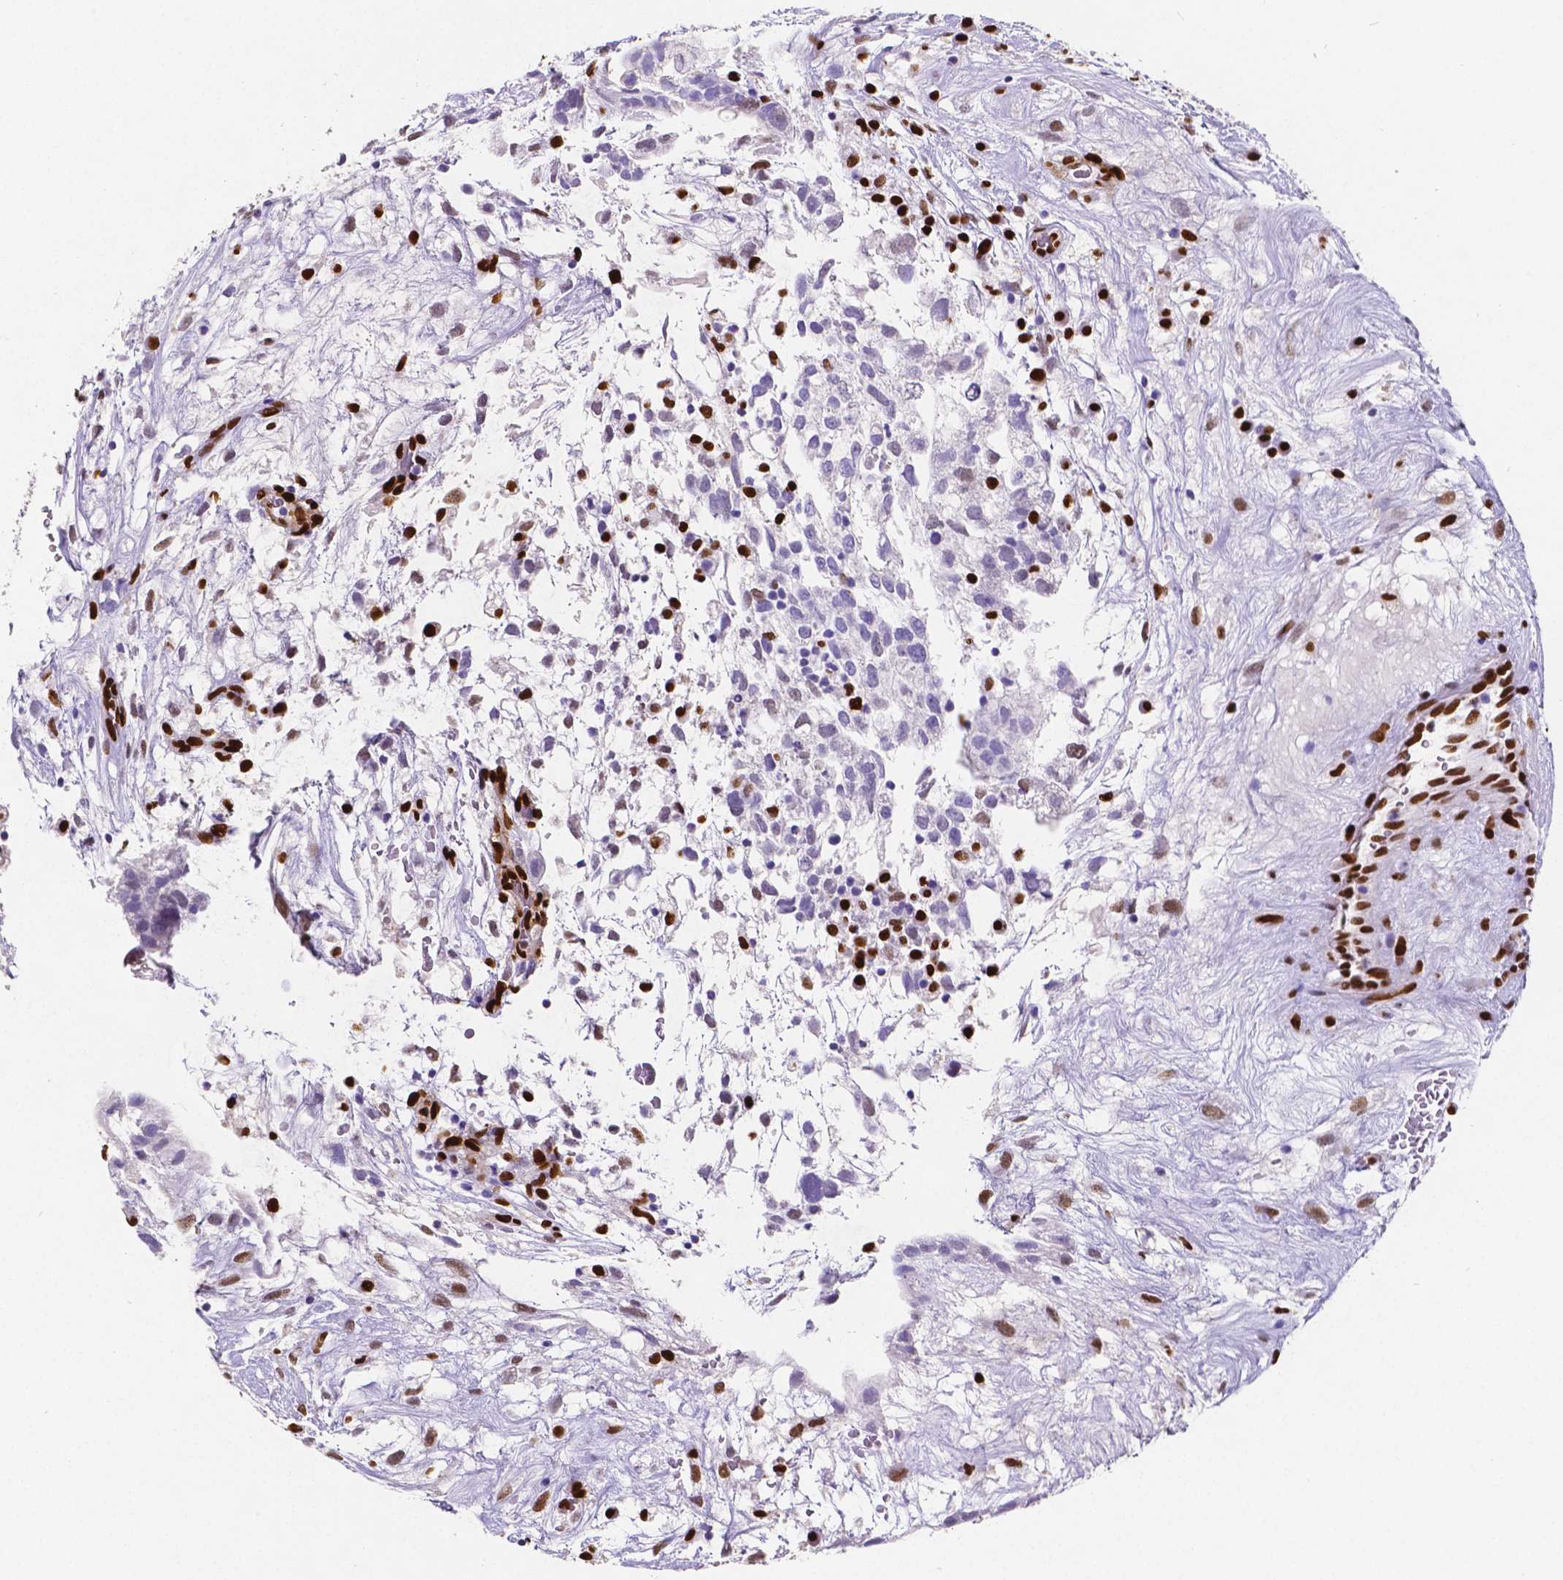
{"staining": {"intensity": "negative", "quantity": "none", "location": "none"}, "tissue": "testis cancer", "cell_type": "Tumor cells", "image_type": "cancer", "snomed": [{"axis": "morphology", "description": "Normal tissue, NOS"}, {"axis": "morphology", "description": "Carcinoma, Embryonal, NOS"}, {"axis": "topography", "description": "Testis"}], "caption": "DAB (3,3'-diaminobenzidine) immunohistochemical staining of human testis embryonal carcinoma reveals no significant expression in tumor cells. (DAB immunohistochemistry visualized using brightfield microscopy, high magnification).", "gene": "MEF2C", "patient": {"sex": "male", "age": 32}}